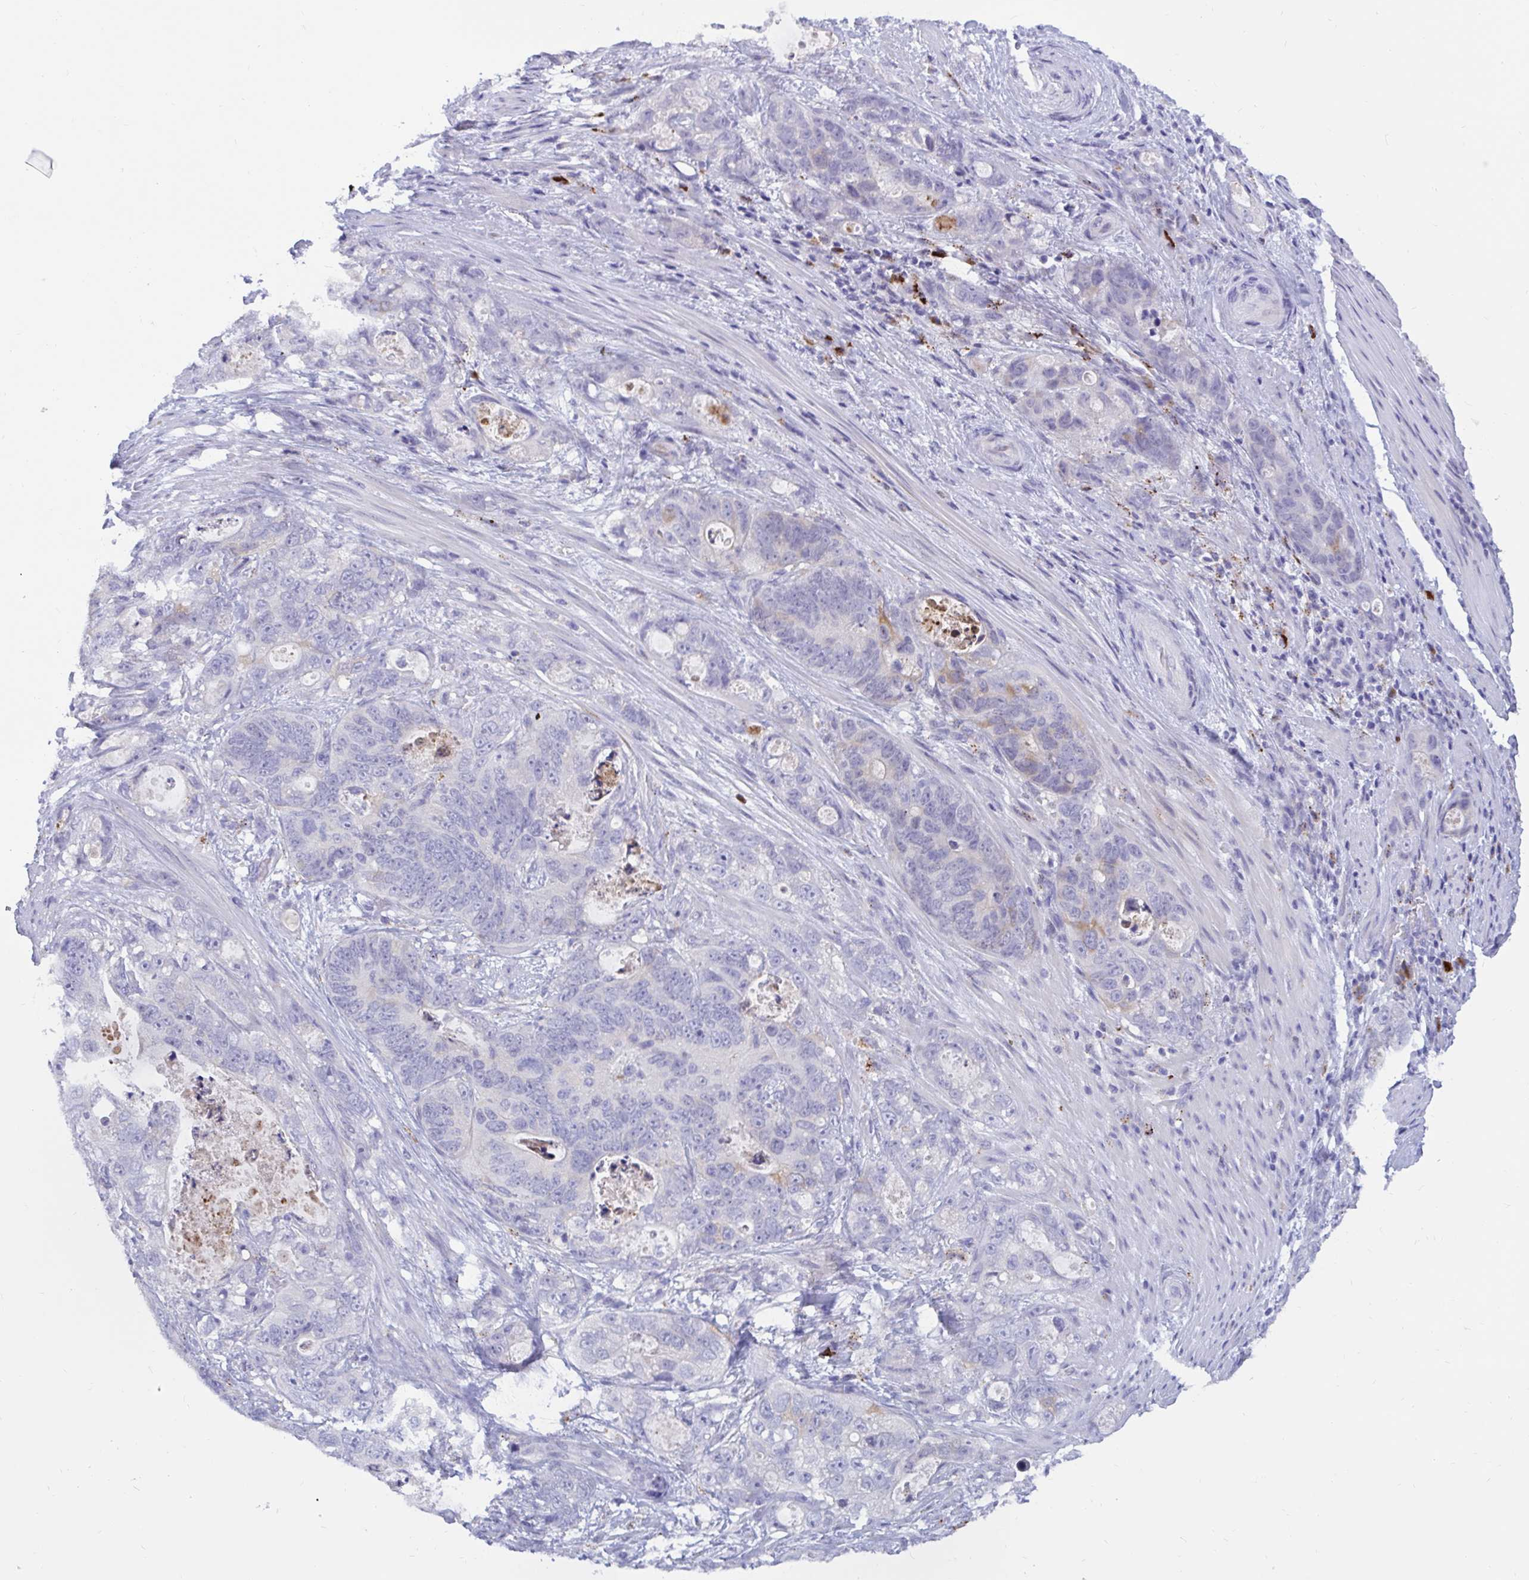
{"staining": {"intensity": "negative", "quantity": "none", "location": "none"}, "tissue": "stomach cancer", "cell_type": "Tumor cells", "image_type": "cancer", "snomed": [{"axis": "morphology", "description": "Normal tissue, NOS"}, {"axis": "morphology", "description": "Adenocarcinoma, NOS"}, {"axis": "topography", "description": "Stomach"}], "caption": "High magnification brightfield microscopy of stomach cancer (adenocarcinoma) stained with DAB (brown) and counterstained with hematoxylin (blue): tumor cells show no significant positivity. Nuclei are stained in blue.", "gene": "FAM219B", "patient": {"sex": "female", "age": 89}}